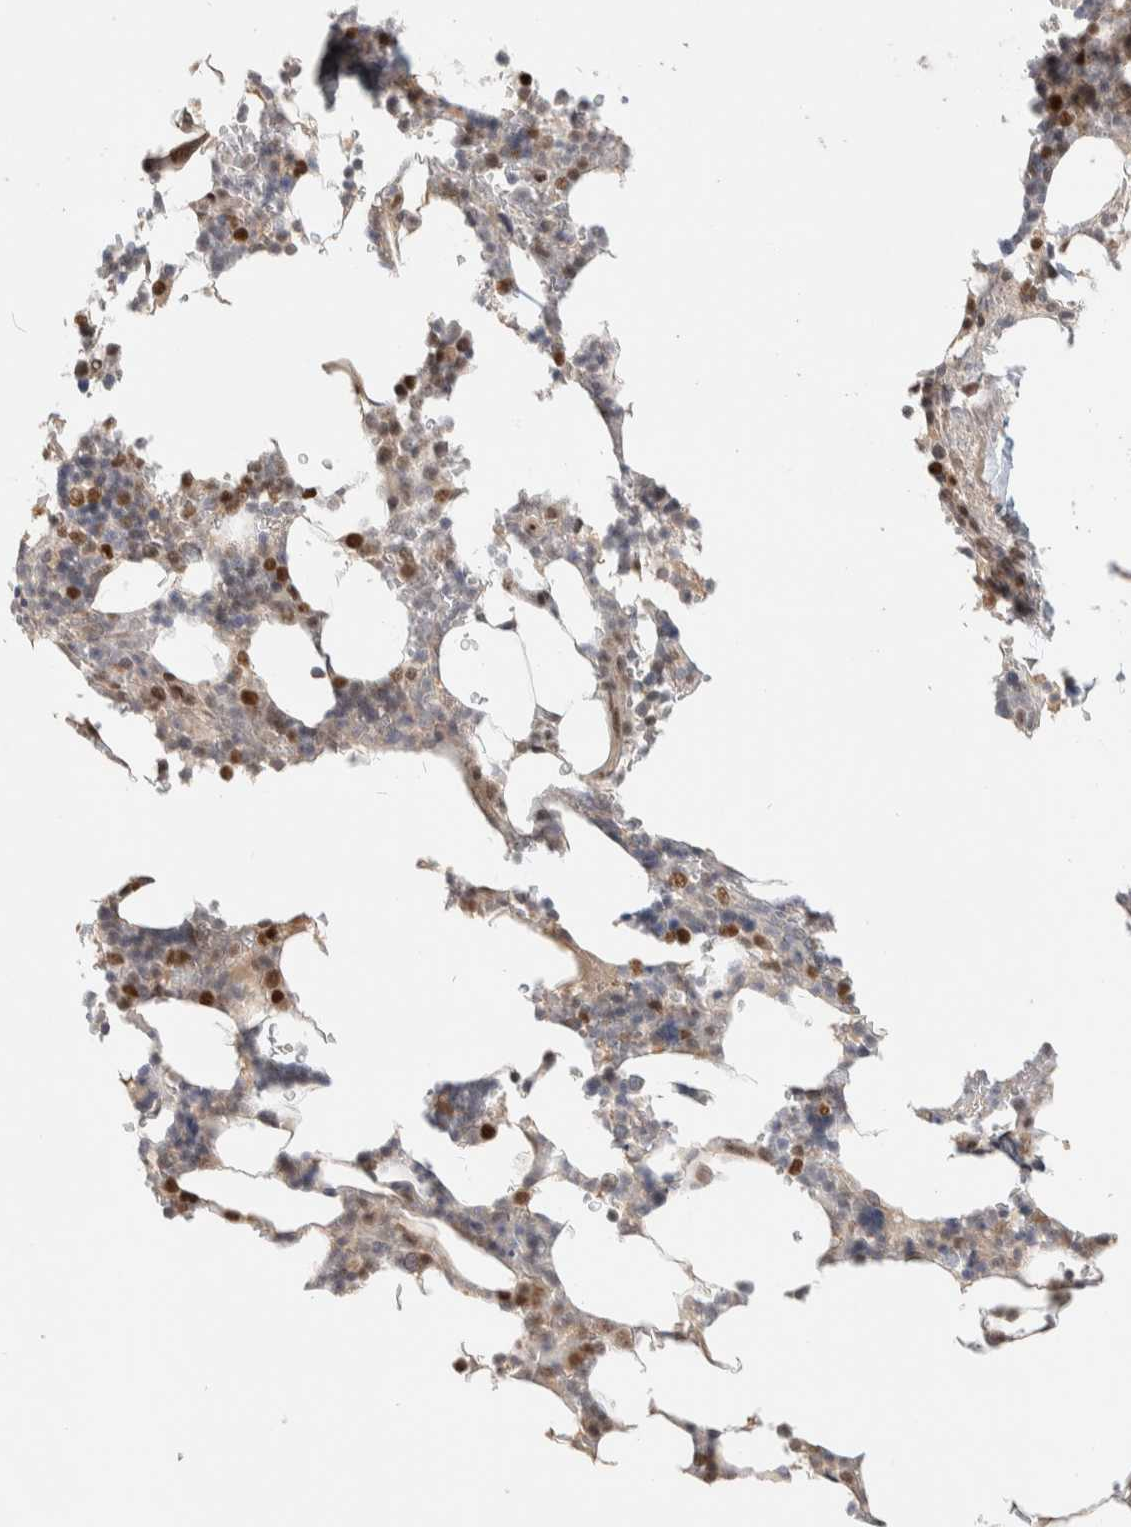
{"staining": {"intensity": "moderate", "quantity": "25%-75%", "location": "nuclear"}, "tissue": "bone marrow", "cell_type": "Hematopoietic cells", "image_type": "normal", "snomed": [{"axis": "morphology", "description": "Normal tissue, NOS"}, {"axis": "topography", "description": "Bone marrow"}], "caption": "Immunohistochemical staining of unremarkable bone marrow displays medium levels of moderate nuclear expression in about 25%-75% of hematopoietic cells.", "gene": "PUS7", "patient": {"sex": "female", "age": 81}}